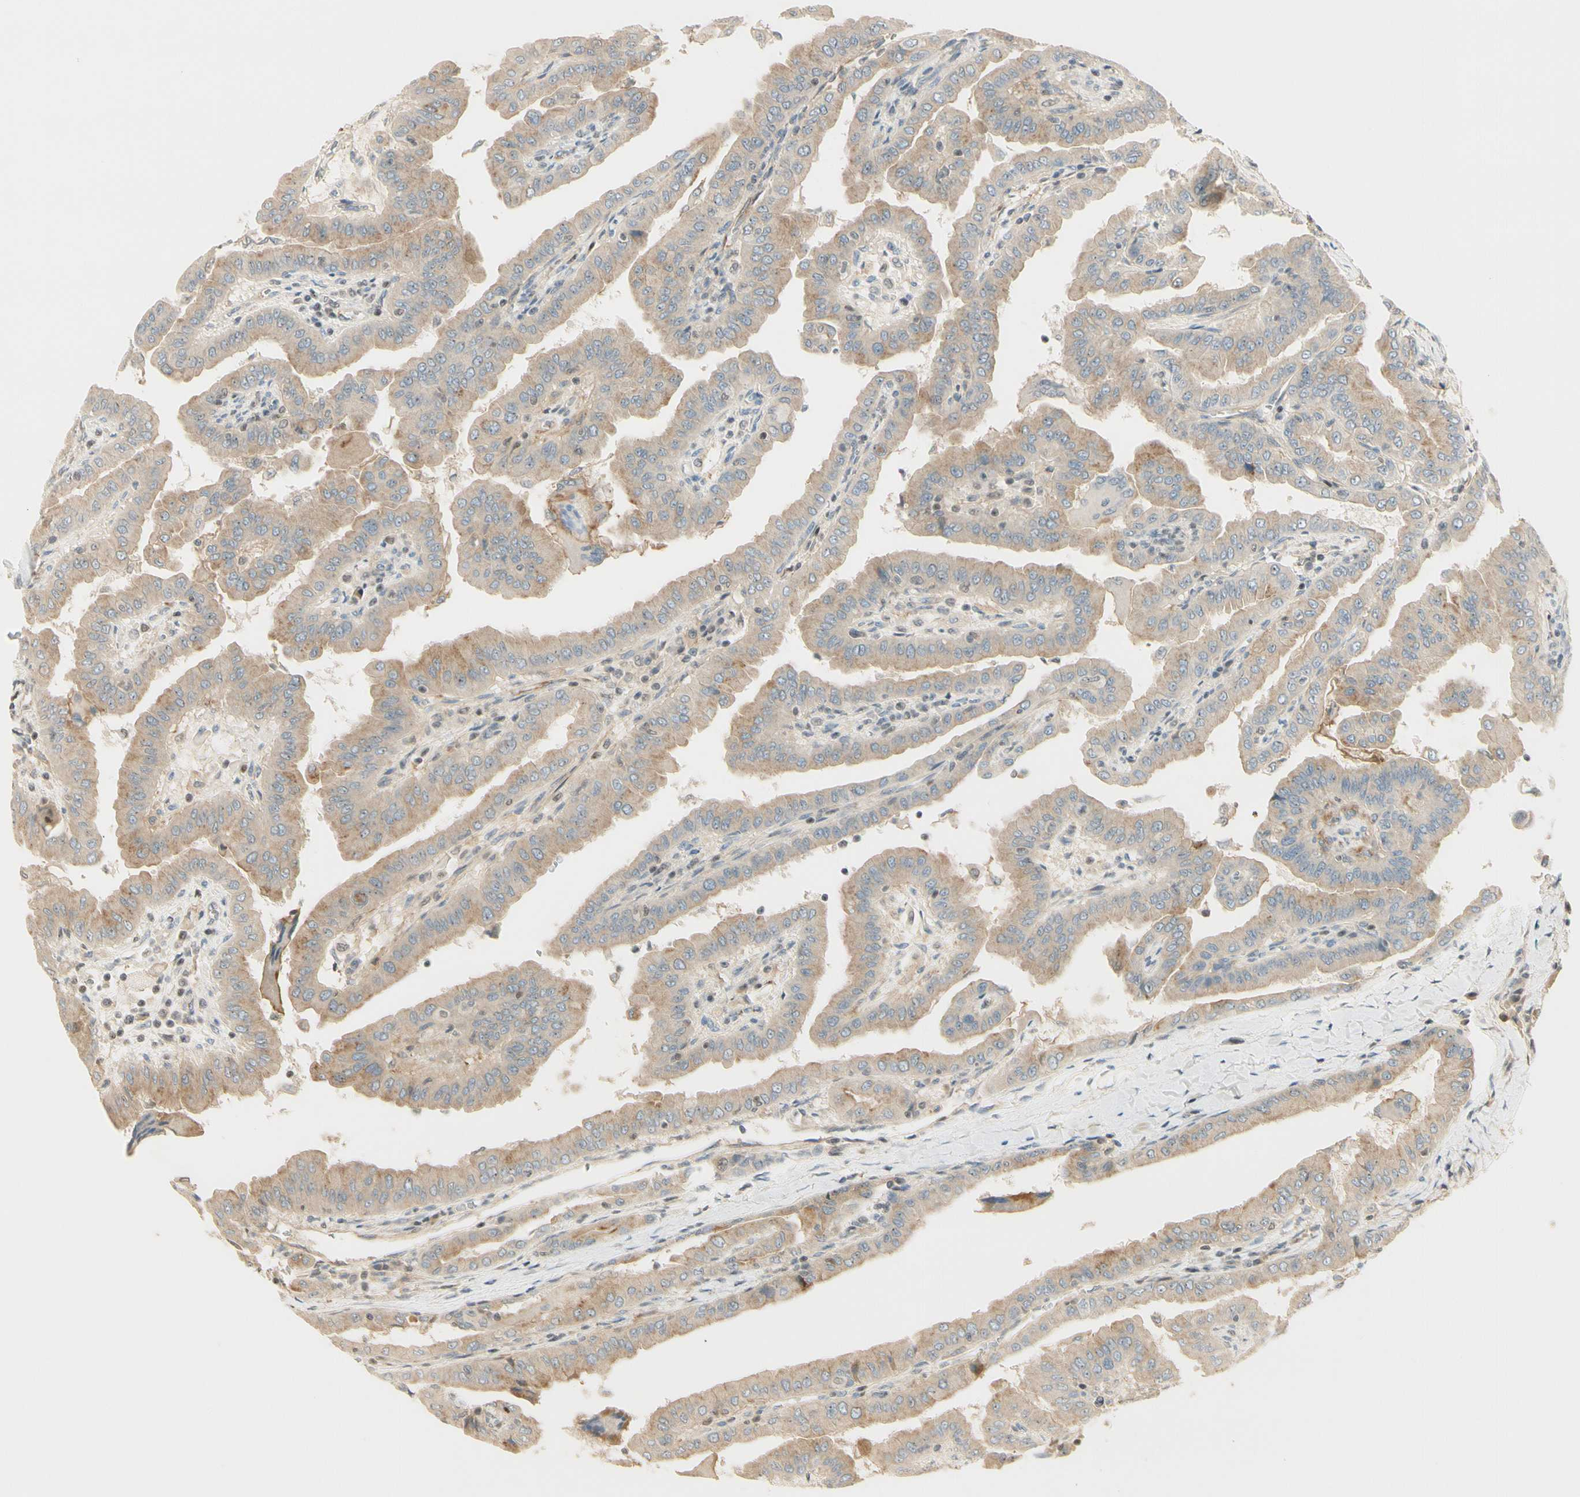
{"staining": {"intensity": "weak", "quantity": ">75%", "location": "cytoplasmic/membranous"}, "tissue": "thyroid cancer", "cell_type": "Tumor cells", "image_type": "cancer", "snomed": [{"axis": "morphology", "description": "Papillary adenocarcinoma, NOS"}, {"axis": "topography", "description": "Thyroid gland"}], "caption": "An image showing weak cytoplasmic/membranous positivity in approximately >75% of tumor cells in thyroid cancer, as visualized by brown immunohistochemical staining.", "gene": "NFYA", "patient": {"sex": "male", "age": 33}}